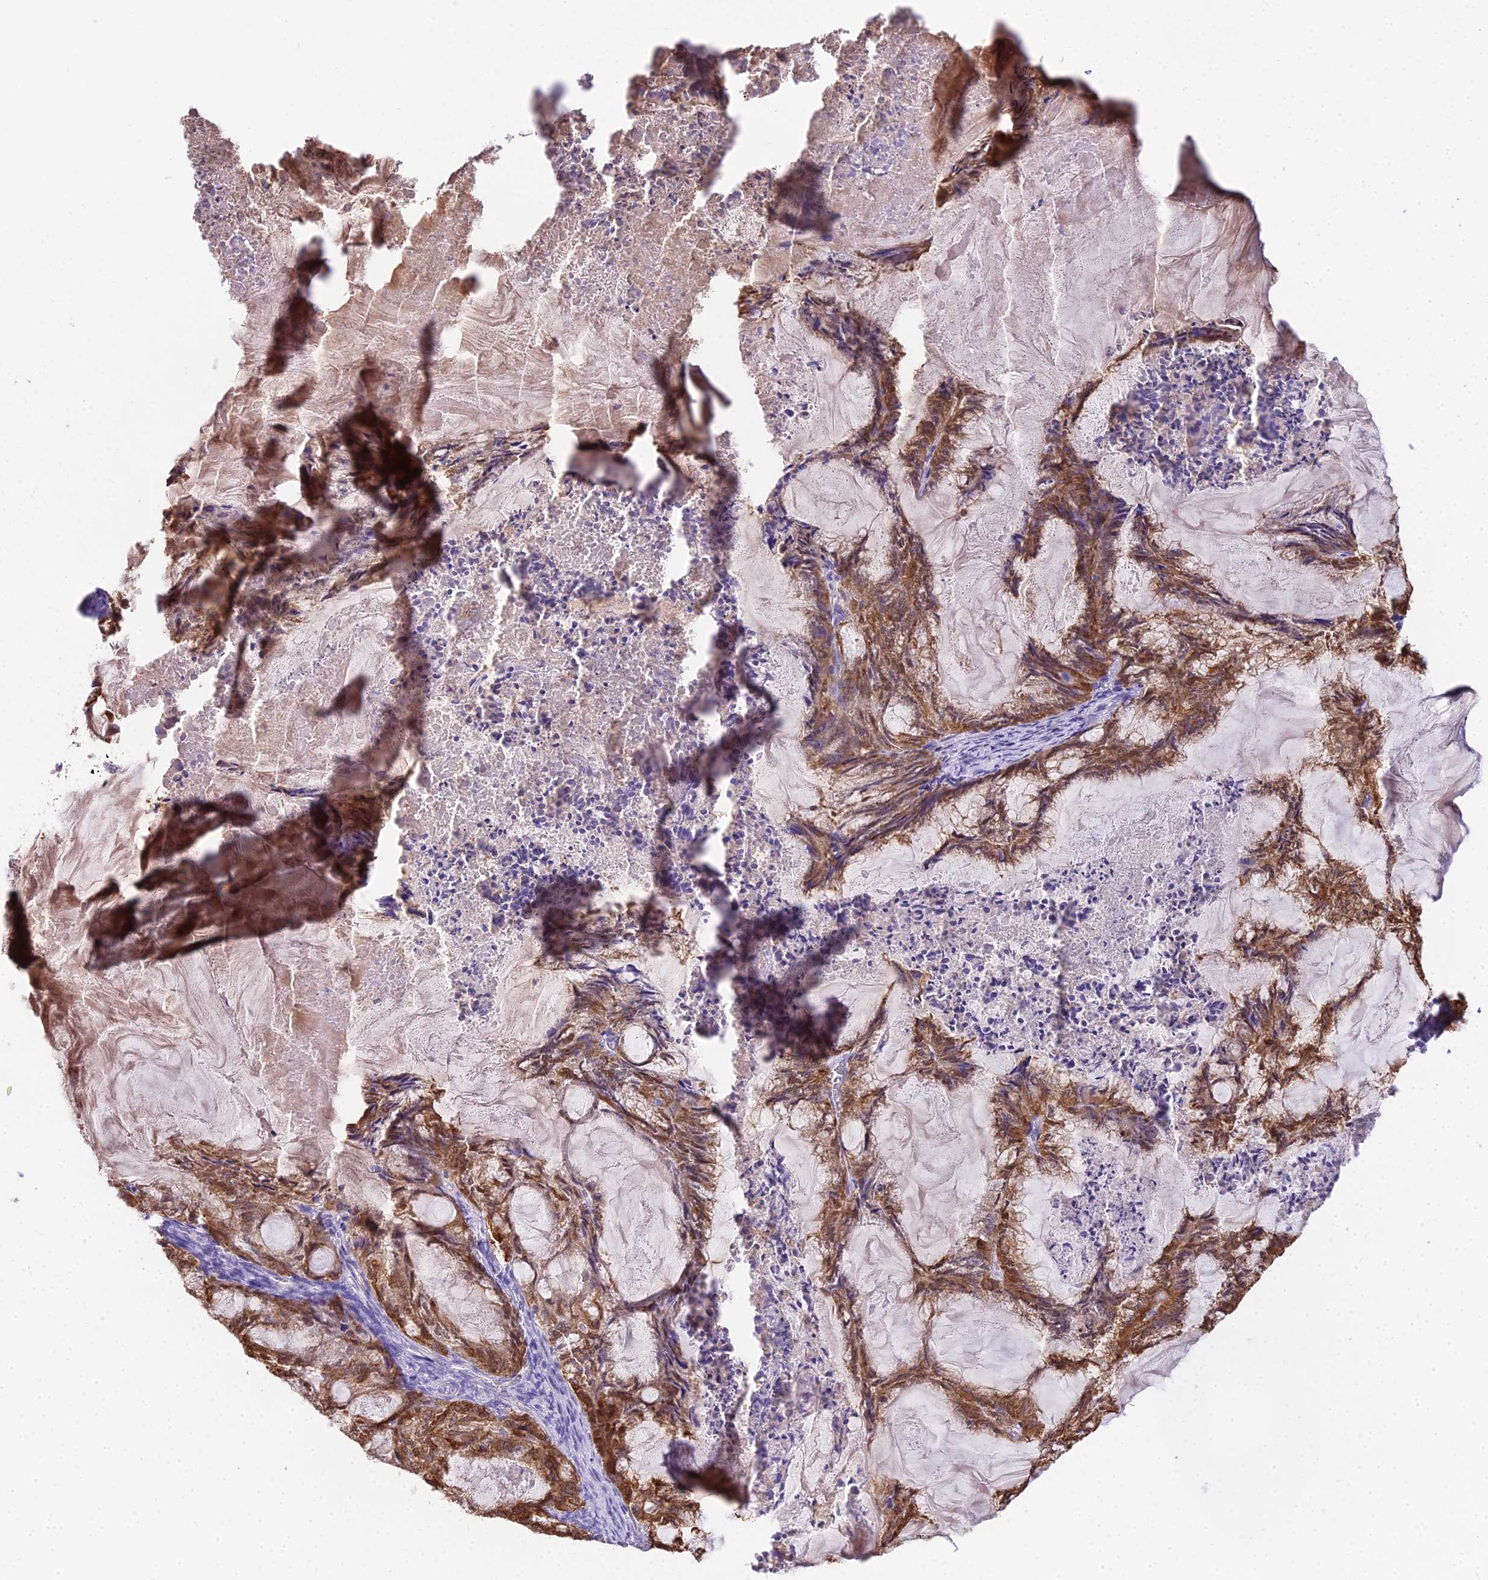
{"staining": {"intensity": "moderate", "quantity": ">75%", "location": "cytoplasmic/membranous,nuclear"}, "tissue": "endometrial cancer", "cell_type": "Tumor cells", "image_type": "cancer", "snomed": [{"axis": "morphology", "description": "Adenocarcinoma, NOS"}, {"axis": "topography", "description": "Endometrium"}], "caption": "IHC (DAB) staining of human endometrial cancer exhibits moderate cytoplasmic/membranous and nuclear protein positivity in about >75% of tumor cells.", "gene": "MAT2A", "patient": {"sex": "female", "age": 86}}